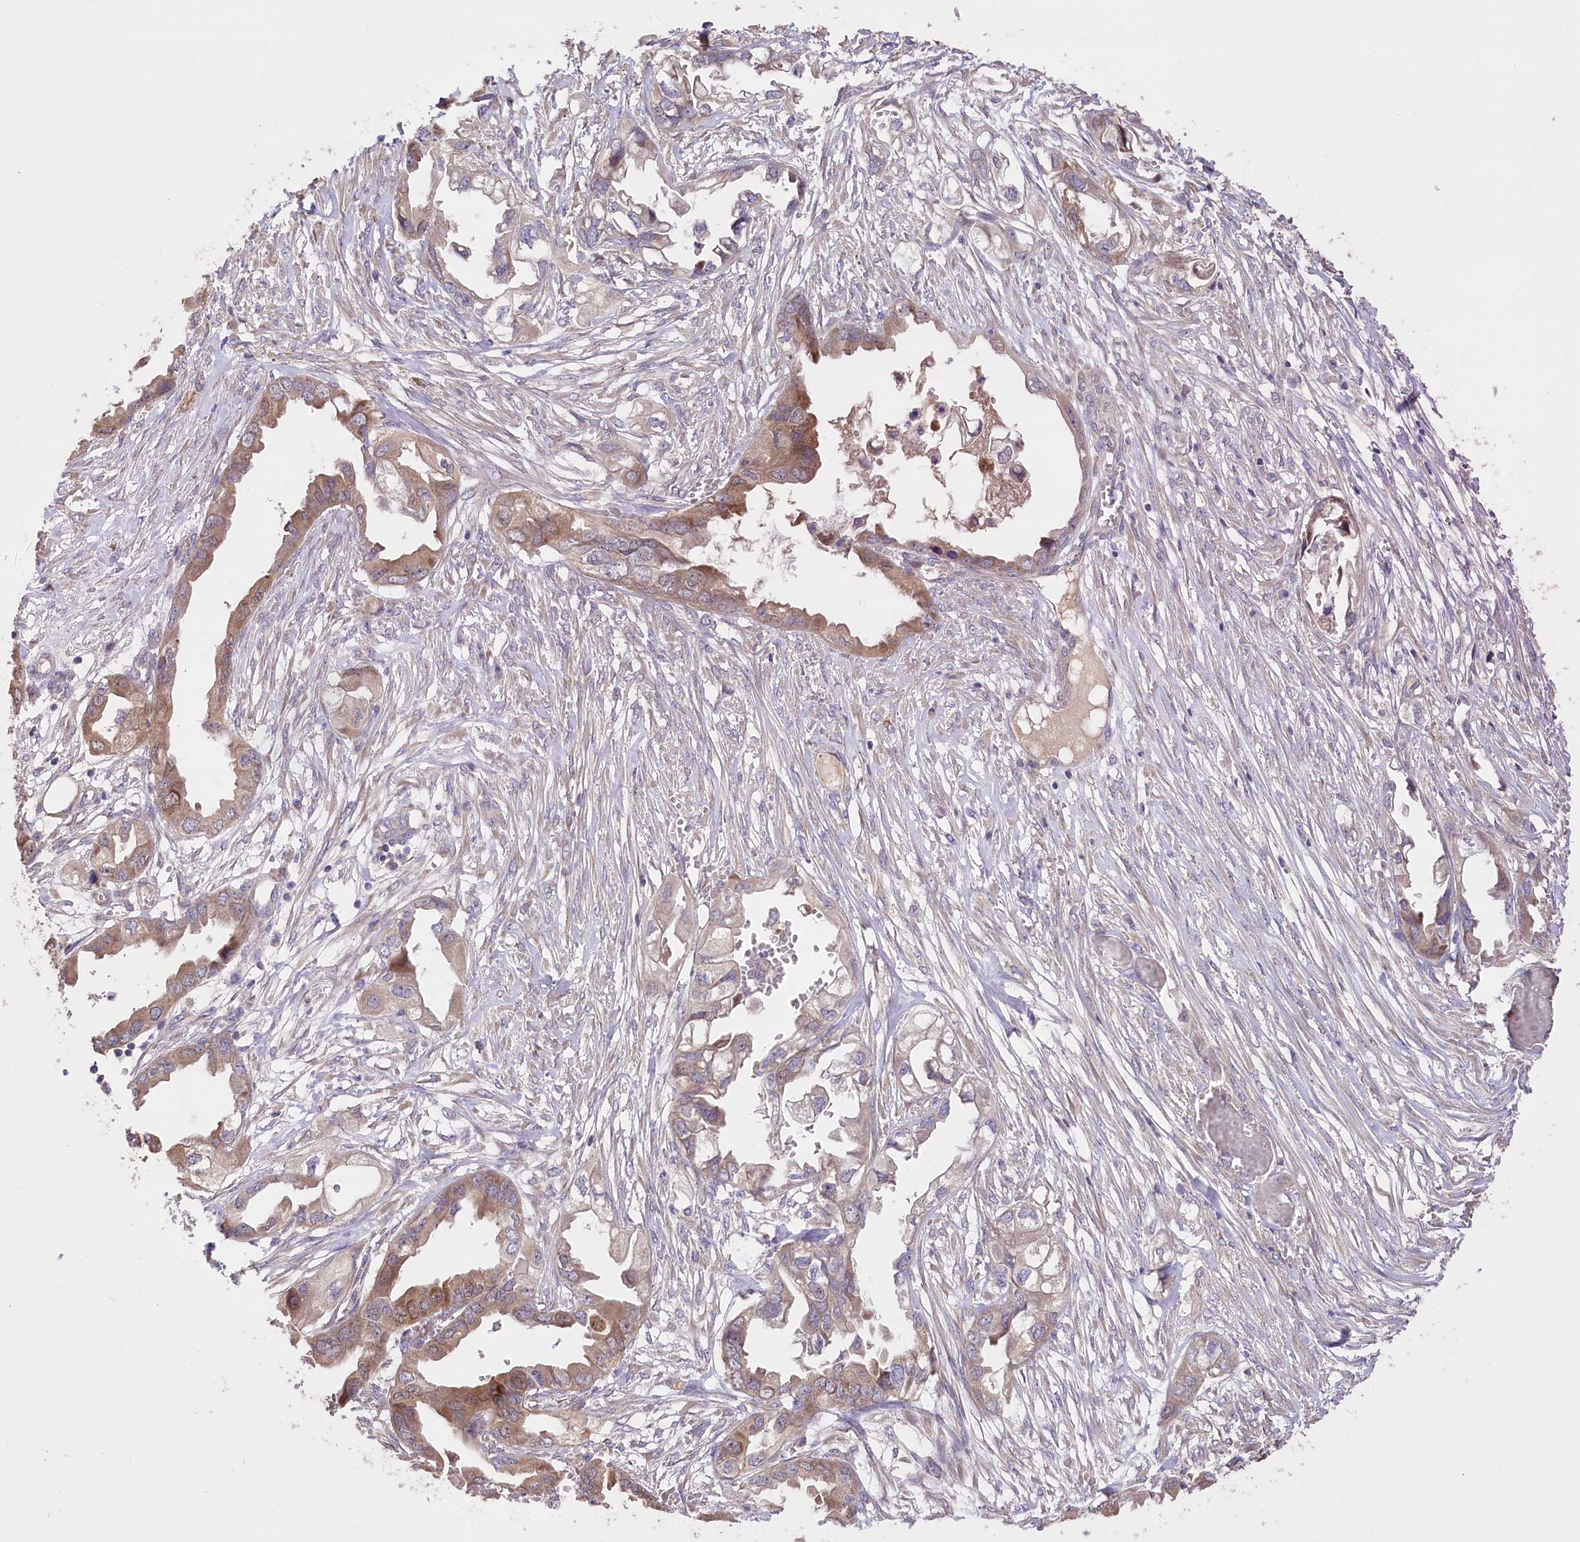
{"staining": {"intensity": "moderate", "quantity": ">75%", "location": "cytoplasmic/membranous"}, "tissue": "endometrial cancer", "cell_type": "Tumor cells", "image_type": "cancer", "snomed": [{"axis": "morphology", "description": "Adenocarcinoma, NOS"}, {"axis": "morphology", "description": "Adenocarcinoma, metastatic, NOS"}, {"axis": "topography", "description": "Adipose tissue"}, {"axis": "topography", "description": "Endometrium"}], "caption": "Immunohistochemical staining of human endometrial cancer (adenocarcinoma) displays medium levels of moderate cytoplasmic/membranous protein expression in about >75% of tumor cells. Nuclei are stained in blue.", "gene": "PBLD", "patient": {"sex": "female", "age": 67}}